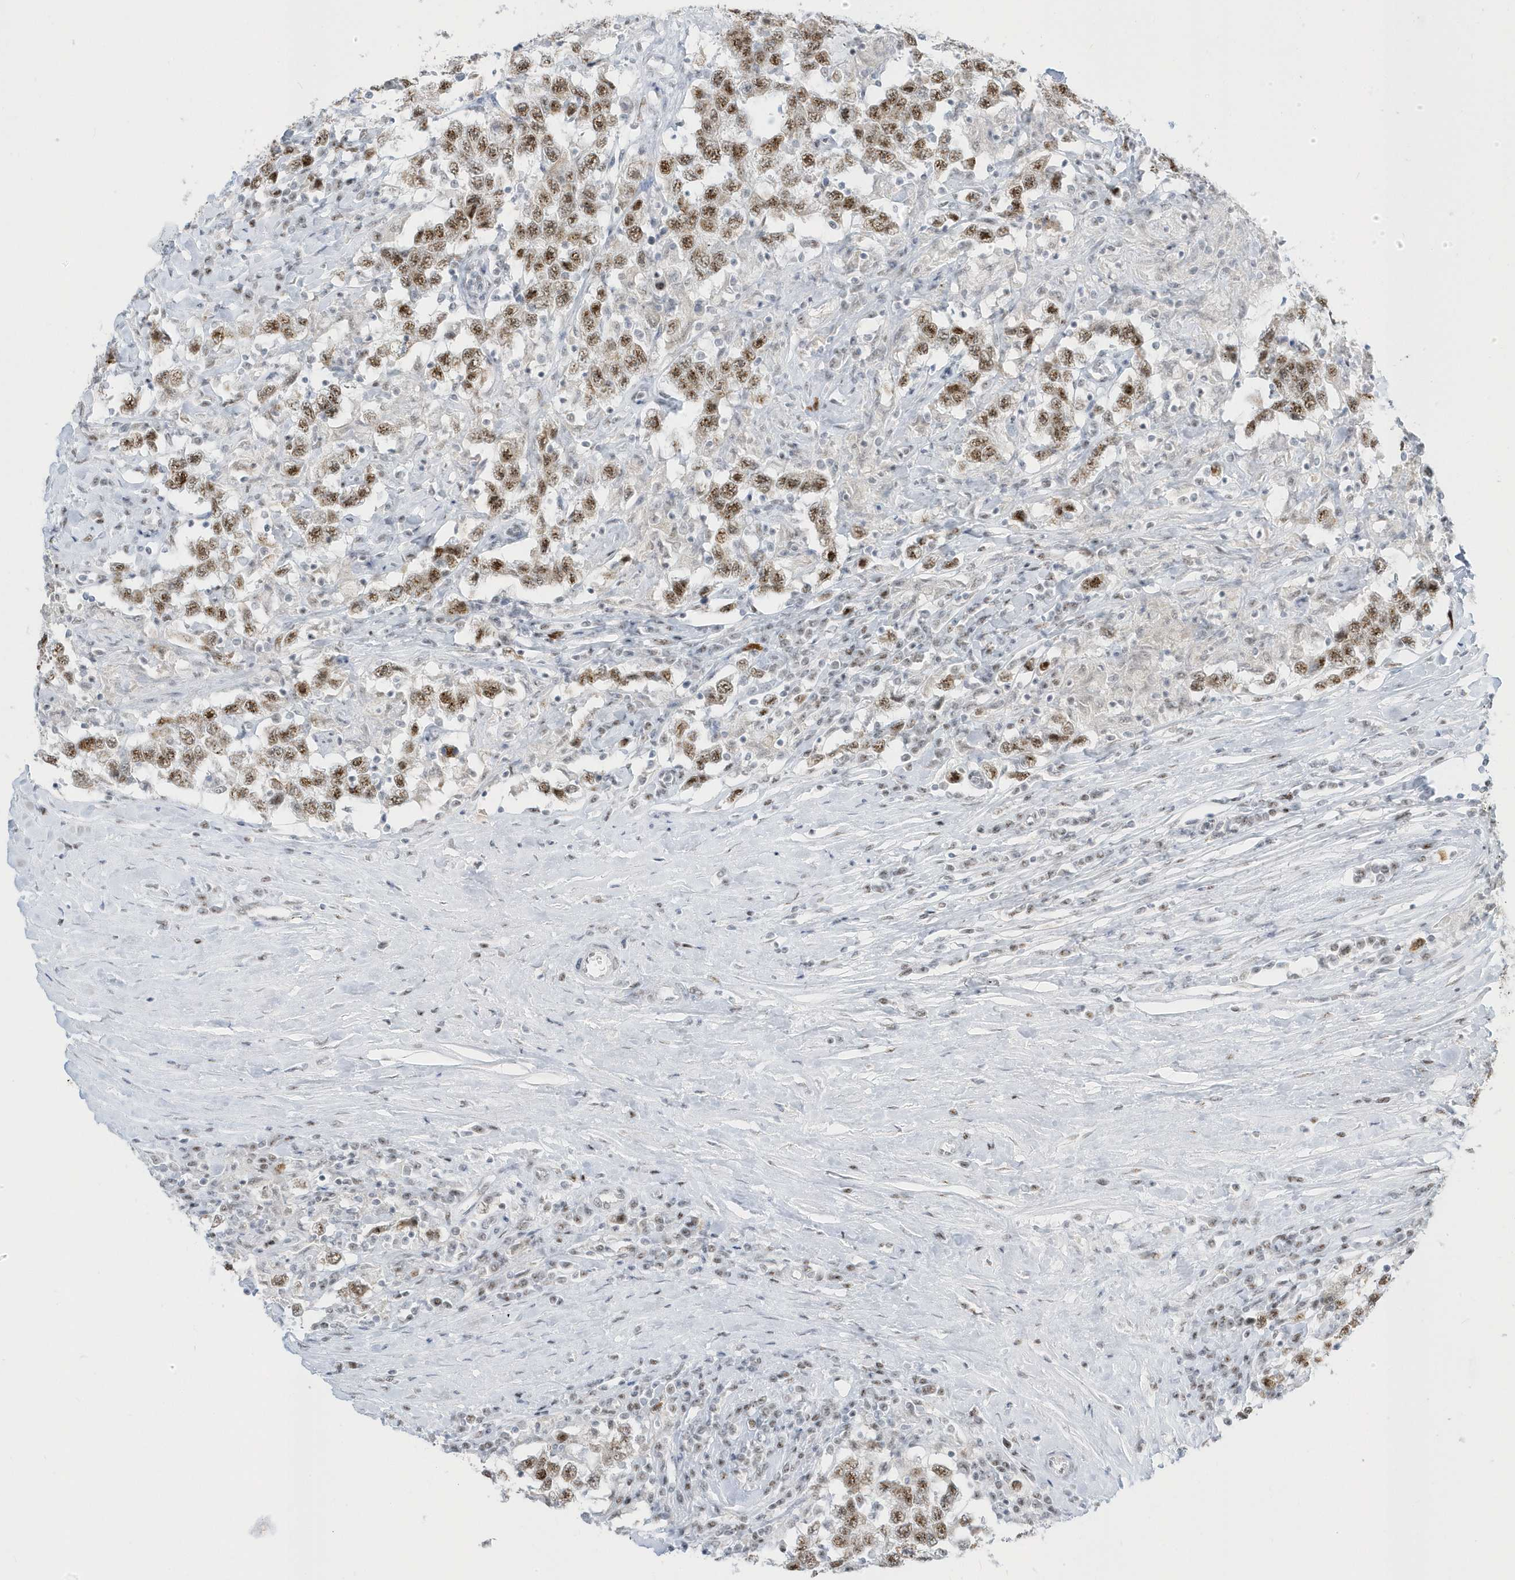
{"staining": {"intensity": "moderate", "quantity": ">75%", "location": "nuclear"}, "tissue": "testis cancer", "cell_type": "Tumor cells", "image_type": "cancer", "snomed": [{"axis": "morphology", "description": "Seminoma, NOS"}, {"axis": "topography", "description": "Testis"}], "caption": "IHC micrograph of testis seminoma stained for a protein (brown), which reveals medium levels of moderate nuclear expression in about >75% of tumor cells.", "gene": "PLEKHN1", "patient": {"sex": "male", "age": 41}}